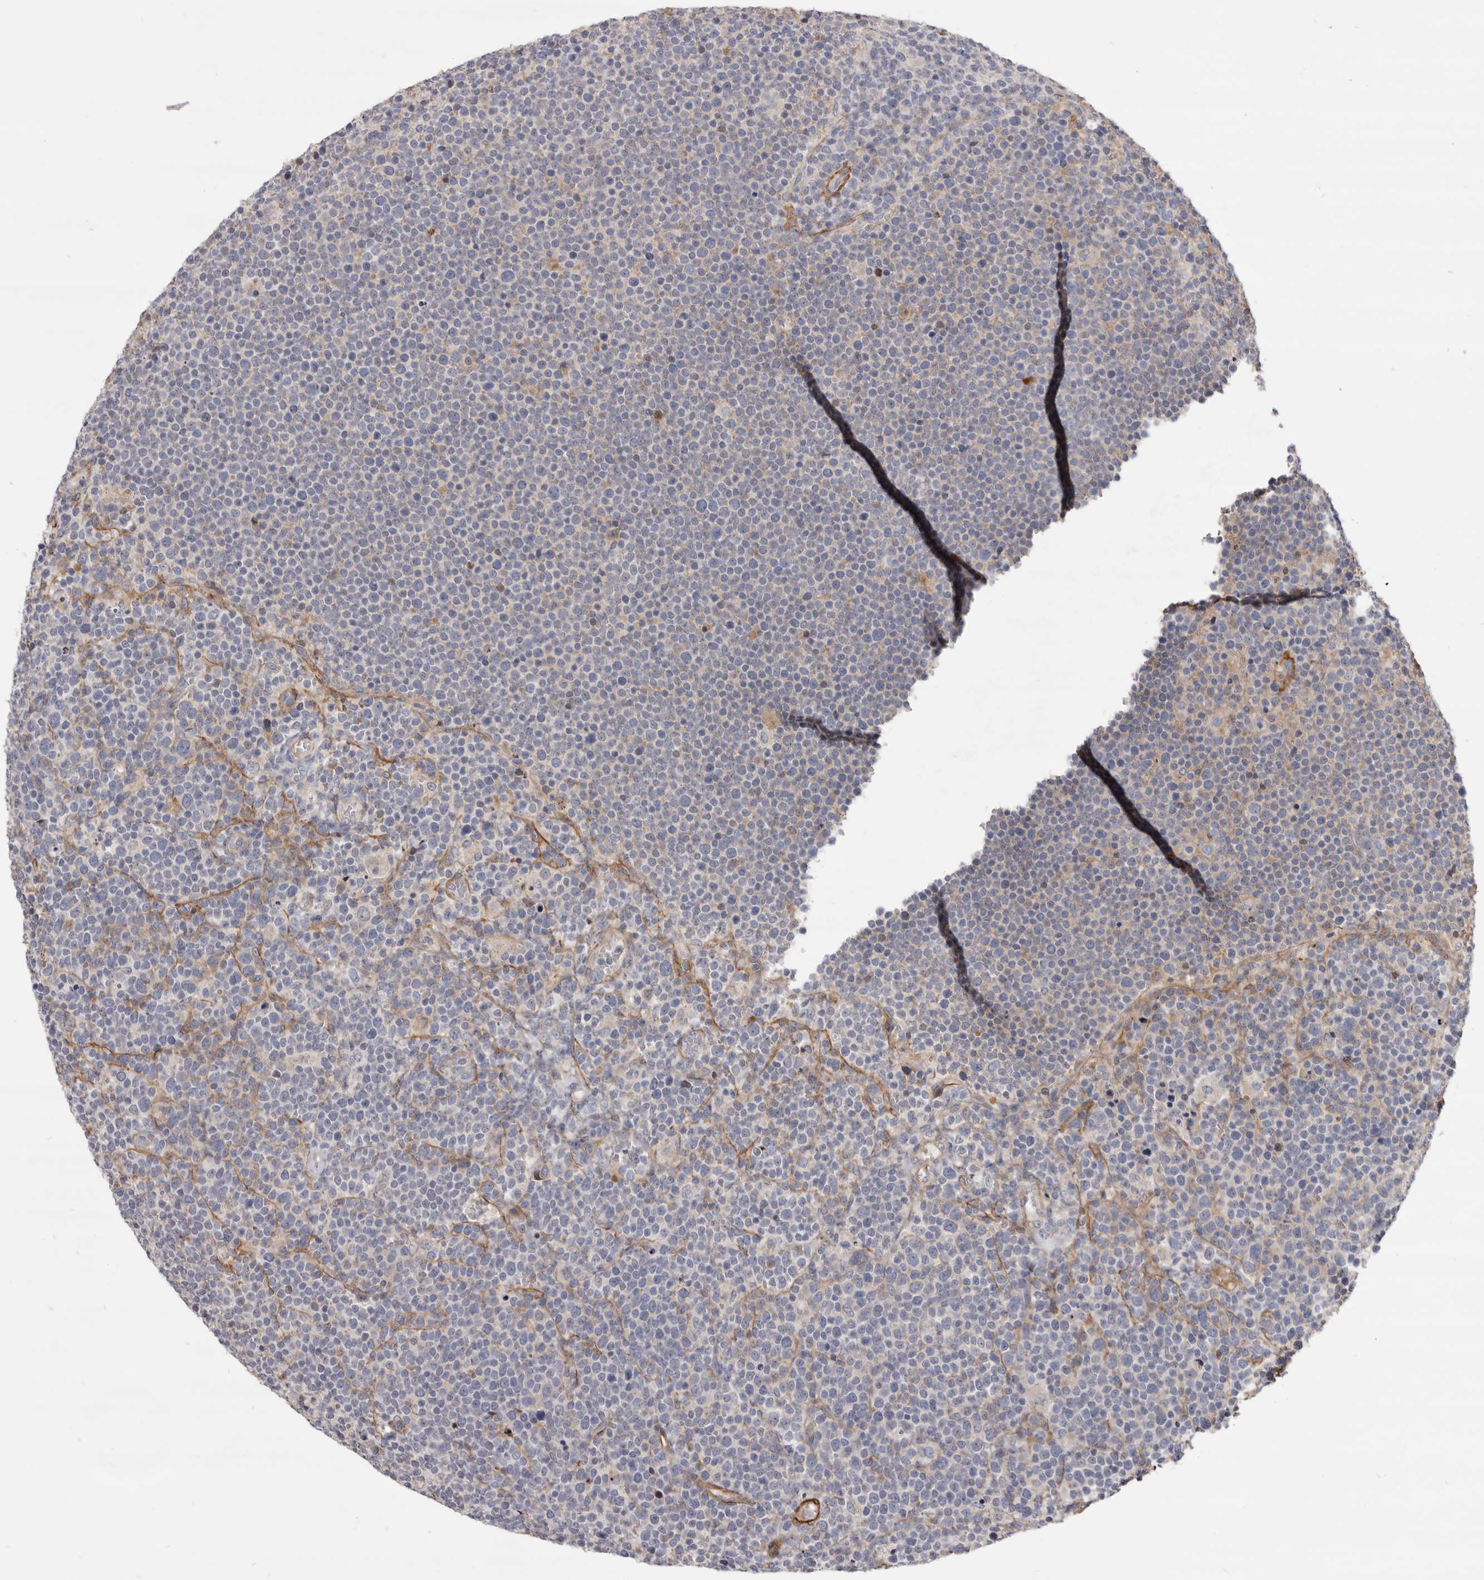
{"staining": {"intensity": "negative", "quantity": "none", "location": "none"}, "tissue": "lymphoma", "cell_type": "Tumor cells", "image_type": "cancer", "snomed": [{"axis": "morphology", "description": "Malignant lymphoma, non-Hodgkin's type, High grade"}, {"axis": "topography", "description": "Lymph node"}], "caption": "The immunohistochemistry histopathology image has no significant positivity in tumor cells of lymphoma tissue. Brightfield microscopy of IHC stained with DAB (3,3'-diaminobenzidine) (brown) and hematoxylin (blue), captured at high magnification.", "gene": "CGN", "patient": {"sex": "male", "age": 61}}